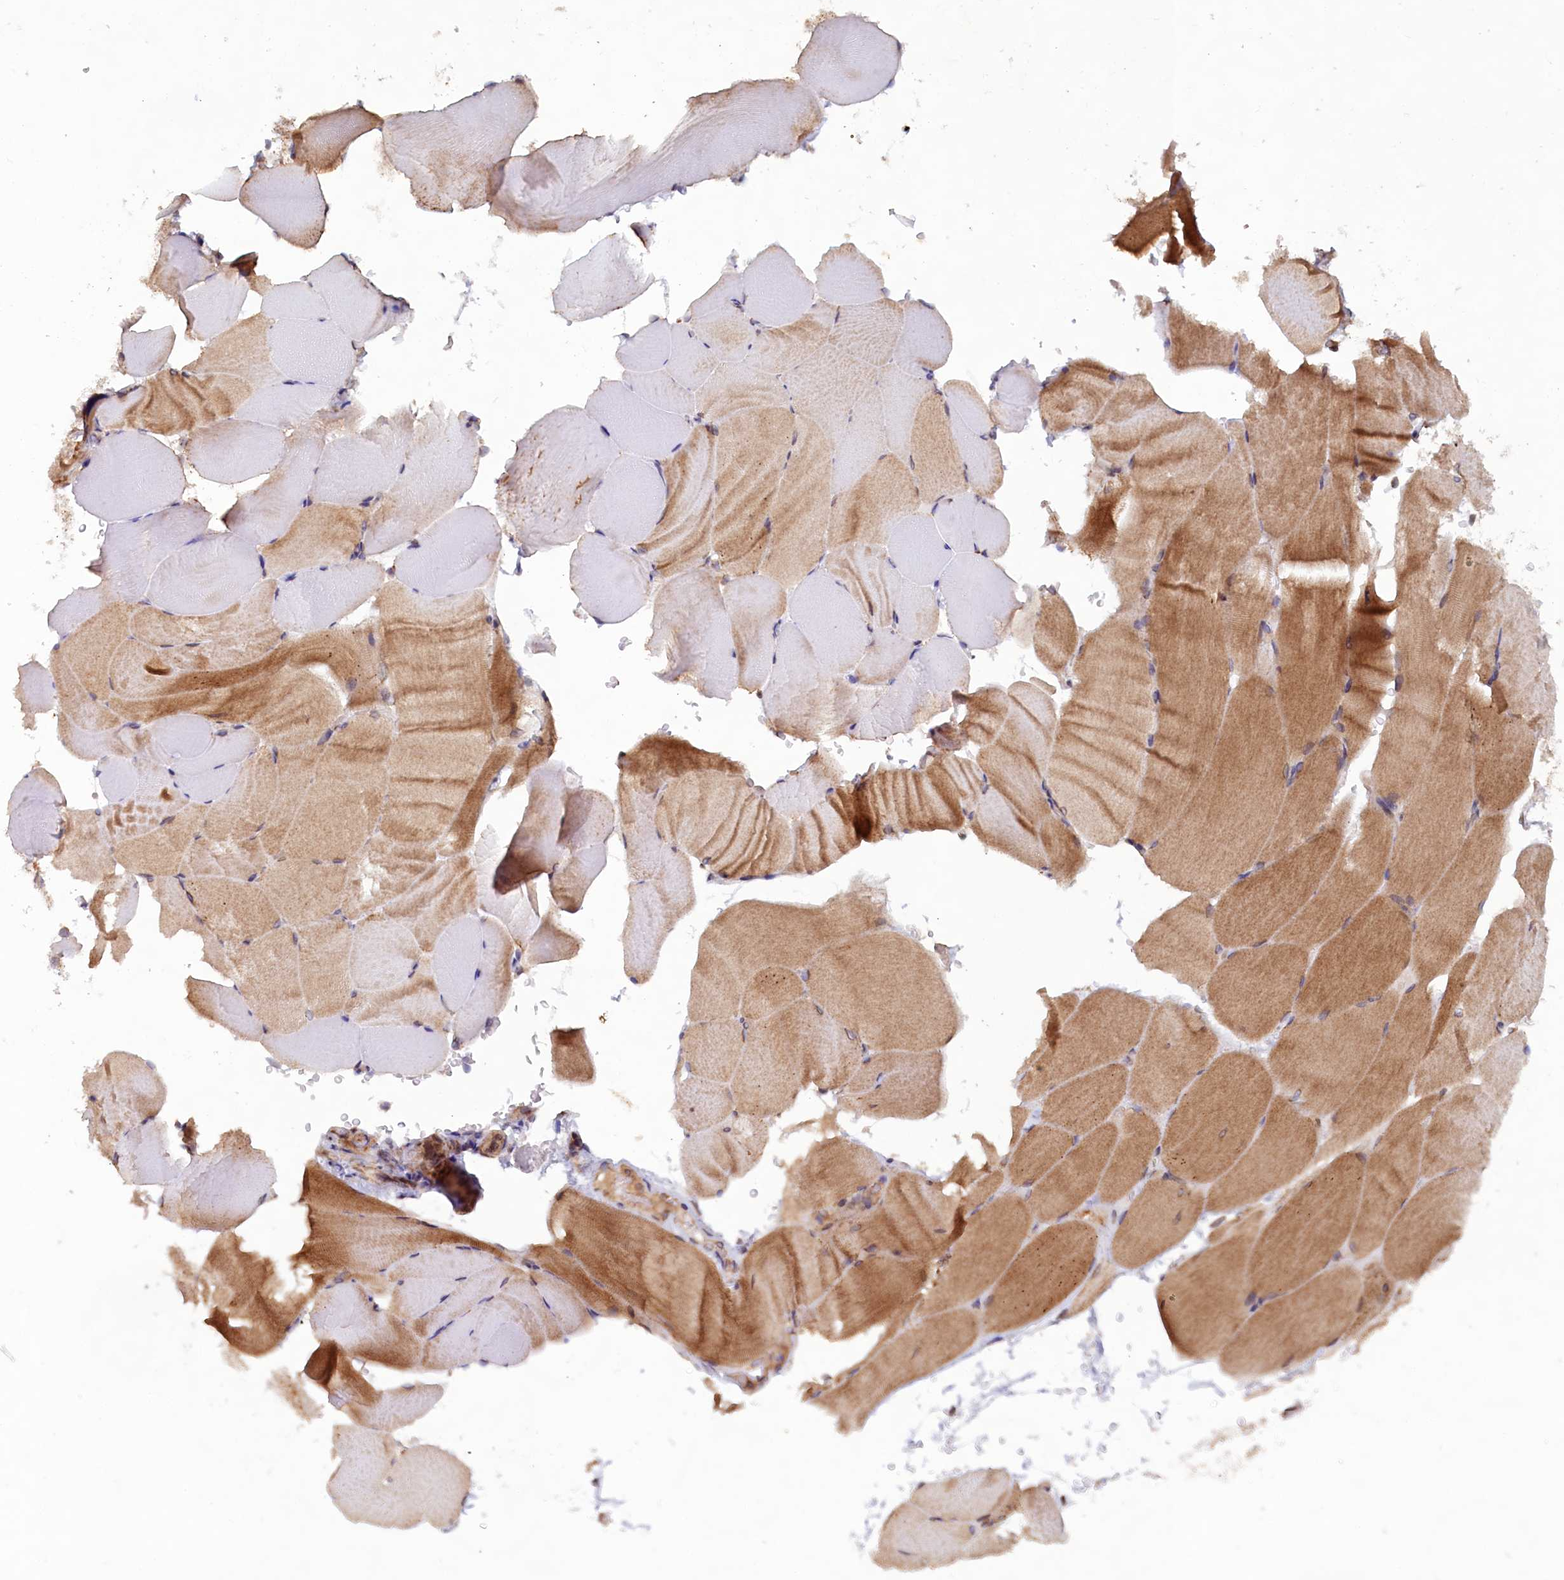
{"staining": {"intensity": "moderate", "quantity": "25%-75%", "location": "cytoplasmic/membranous"}, "tissue": "skeletal muscle", "cell_type": "Myocytes", "image_type": "normal", "snomed": [{"axis": "morphology", "description": "Normal tissue, NOS"}, {"axis": "topography", "description": "Skeletal muscle"}, {"axis": "topography", "description": "Parathyroid gland"}], "caption": "A photomicrograph showing moderate cytoplasmic/membranous expression in approximately 25%-75% of myocytes in normal skeletal muscle, as visualized by brown immunohistochemical staining.", "gene": "TBC1D19", "patient": {"sex": "female", "age": 37}}